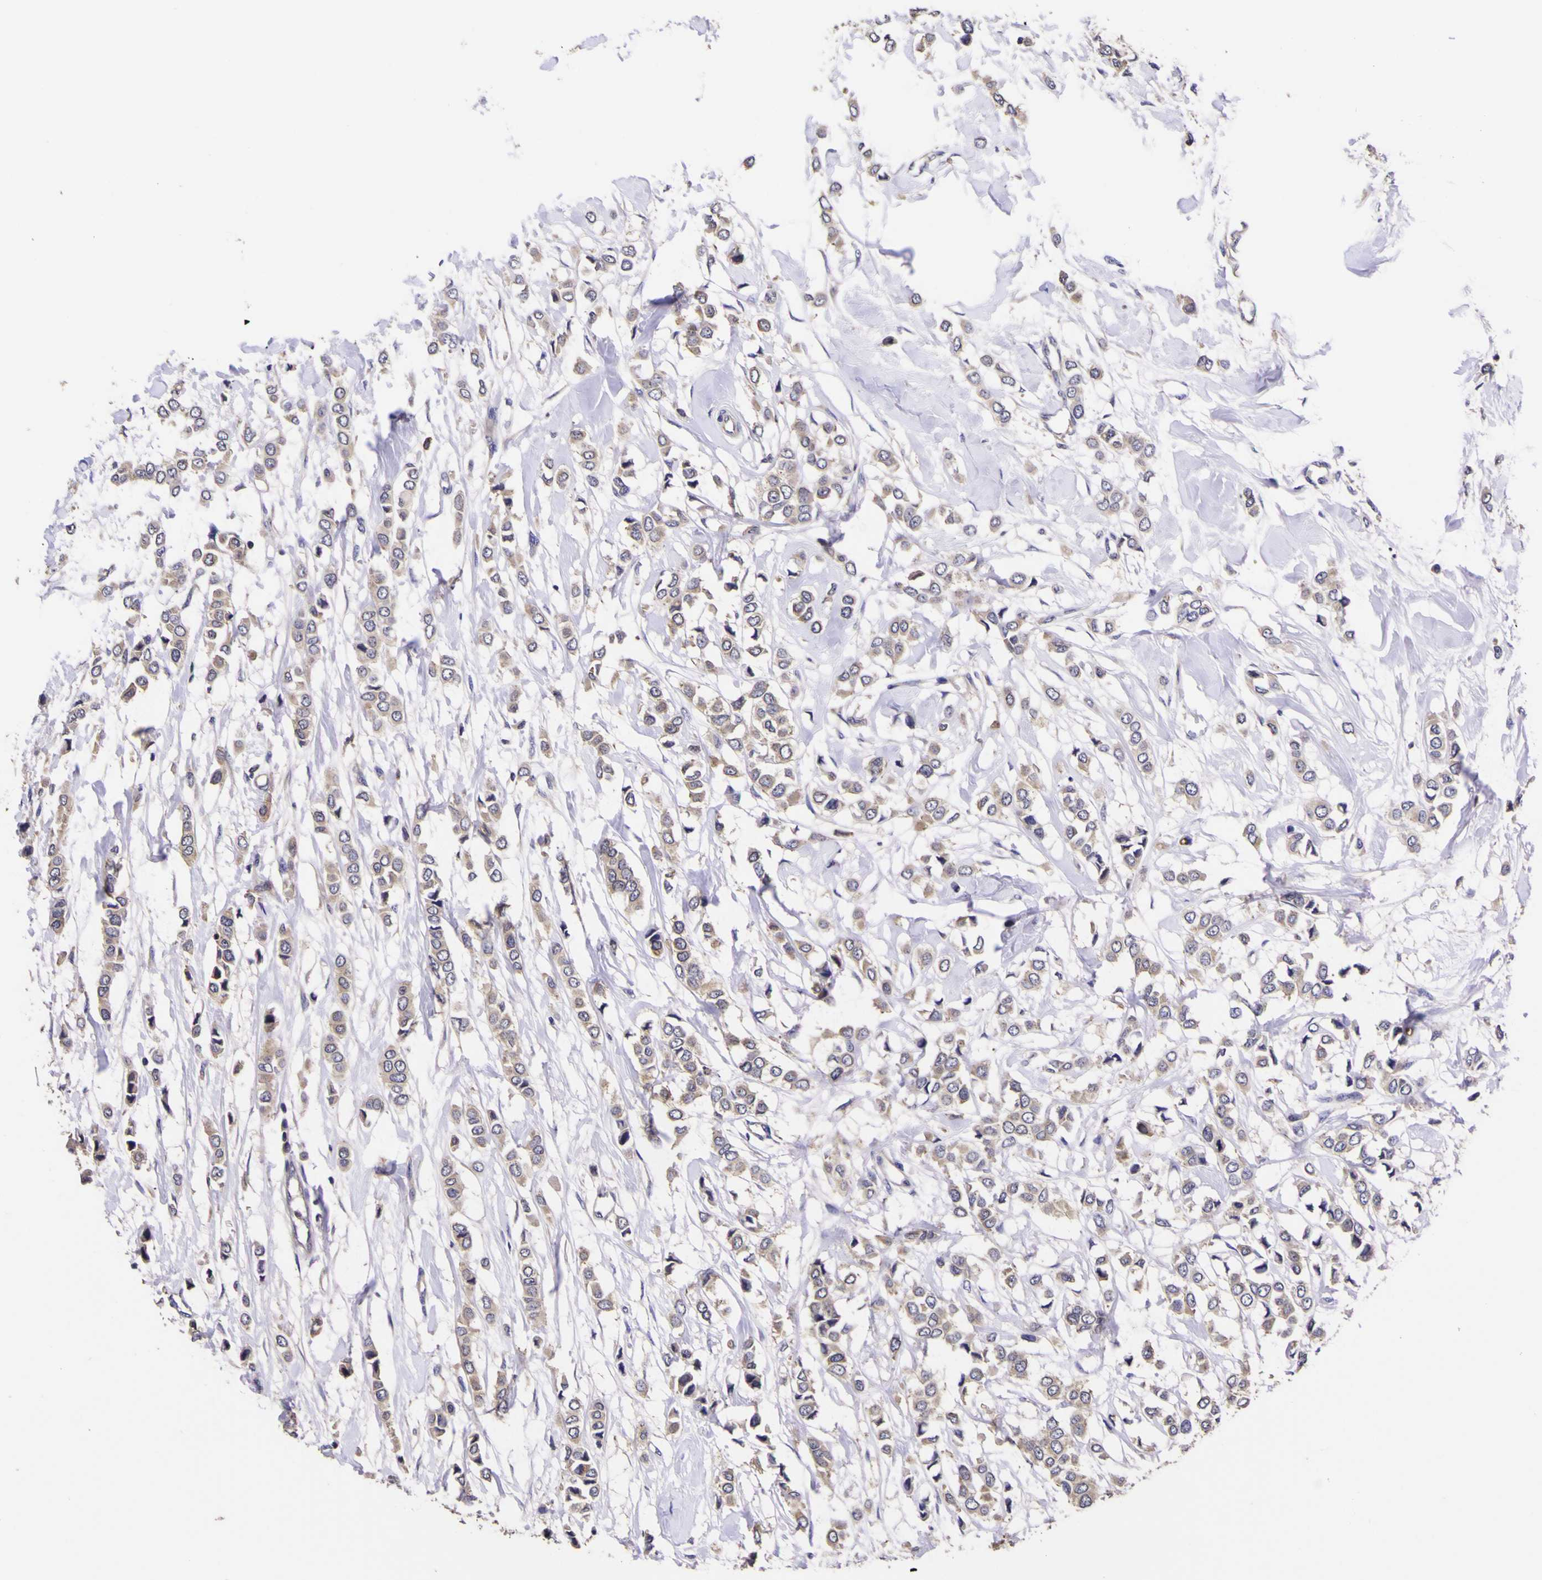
{"staining": {"intensity": "weak", "quantity": ">75%", "location": "cytoplasmic/membranous"}, "tissue": "breast cancer", "cell_type": "Tumor cells", "image_type": "cancer", "snomed": [{"axis": "morphology", "description": "Lobular carcinoma"}, {"axis": "topography", "description": "Breast"}], "caption": "A brown stain labels weak cytoplasmic/membranous positivity of a protein in lobular carcinoma (breast) tumor cells. The staining is performed using DAB (3,3'-diaminobenzidine) brown chromogen to label protein expression. The nuclei are counter-stained blue using hematoxylin.", "gene": "MAPK14", "patient": {"sex": "female", "age": 51}}